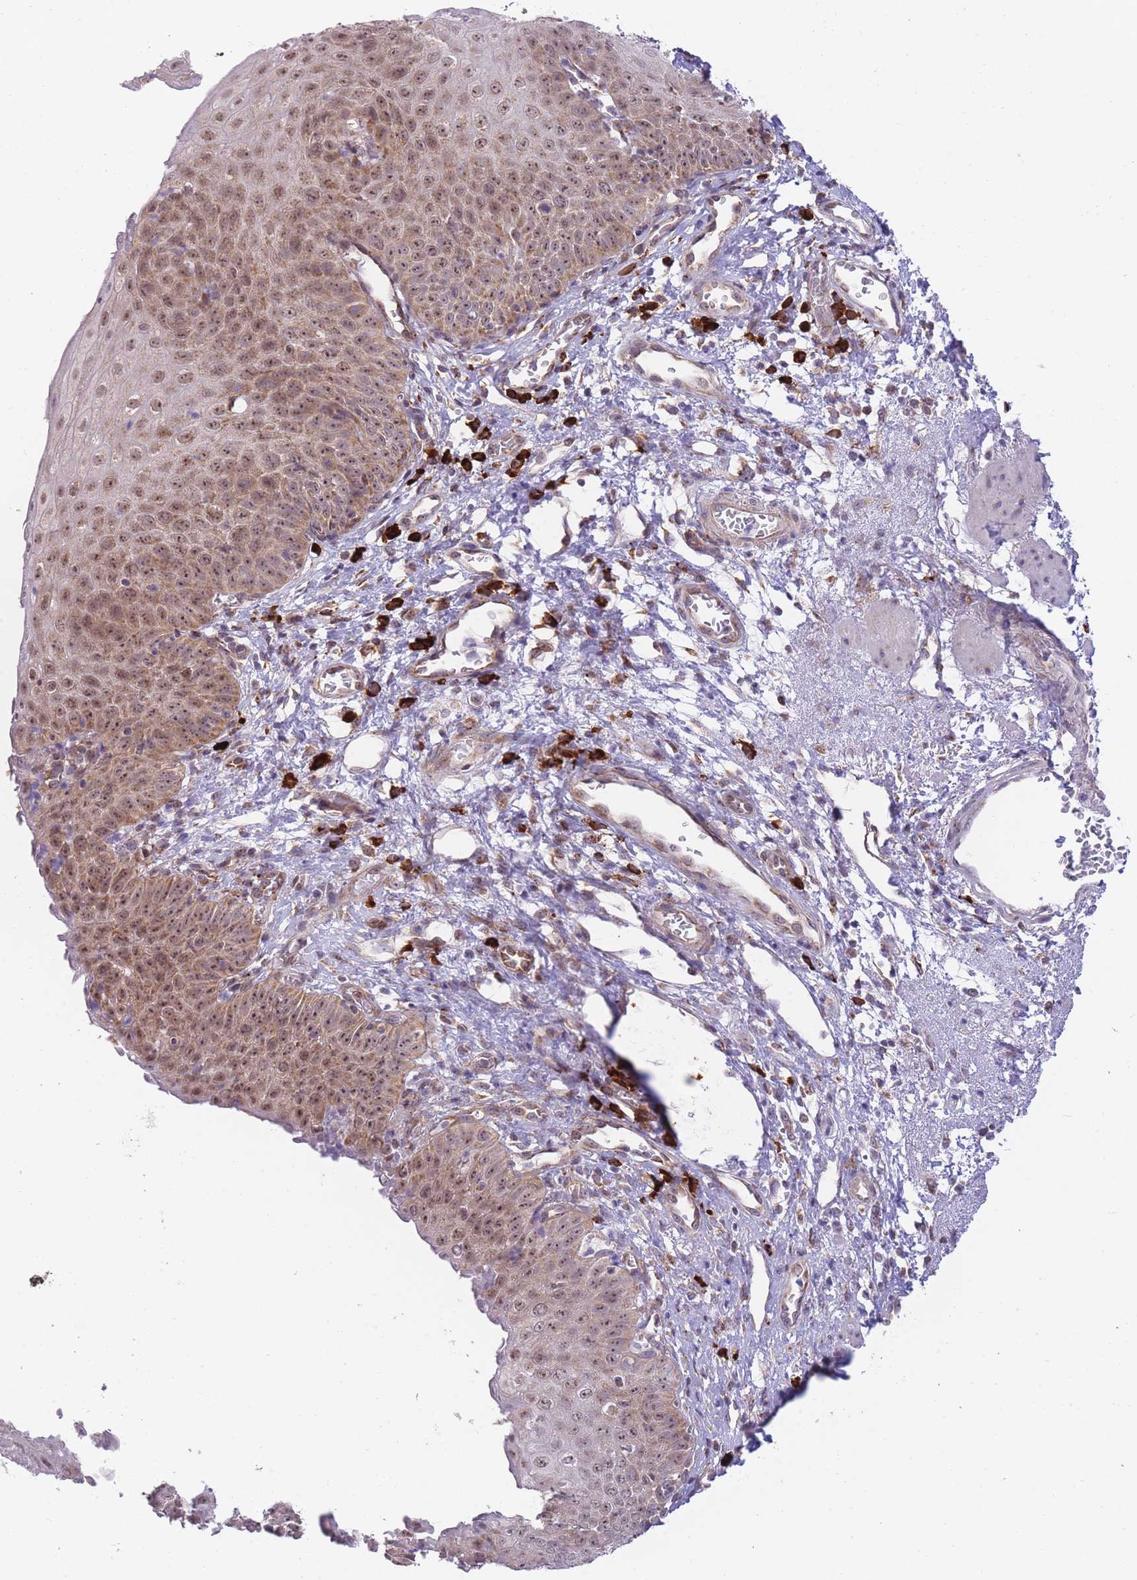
{"staining": {"intensity": "moderate", "quantity": ">75%", "location": "cytoplasmic/membranous,nuclear"}, "tissue": "esophagus", "cell_type": "Squamous epithelial cells", "image_type": "normal", "snomed": [{"axis": "morphology", "description": "Normal tissue, NOS"}, {"axis": "topography", "description": "Esophagus"}], "caption": "About >75% of squamous epithelial cells in normal esophagus display moderate cytoplasmic/membranous,nuclear protein staining as visualized by brown immunohistochemical staining.", "gene": "EXOSC8", "patient": {"sex": "male", "age": 71}}